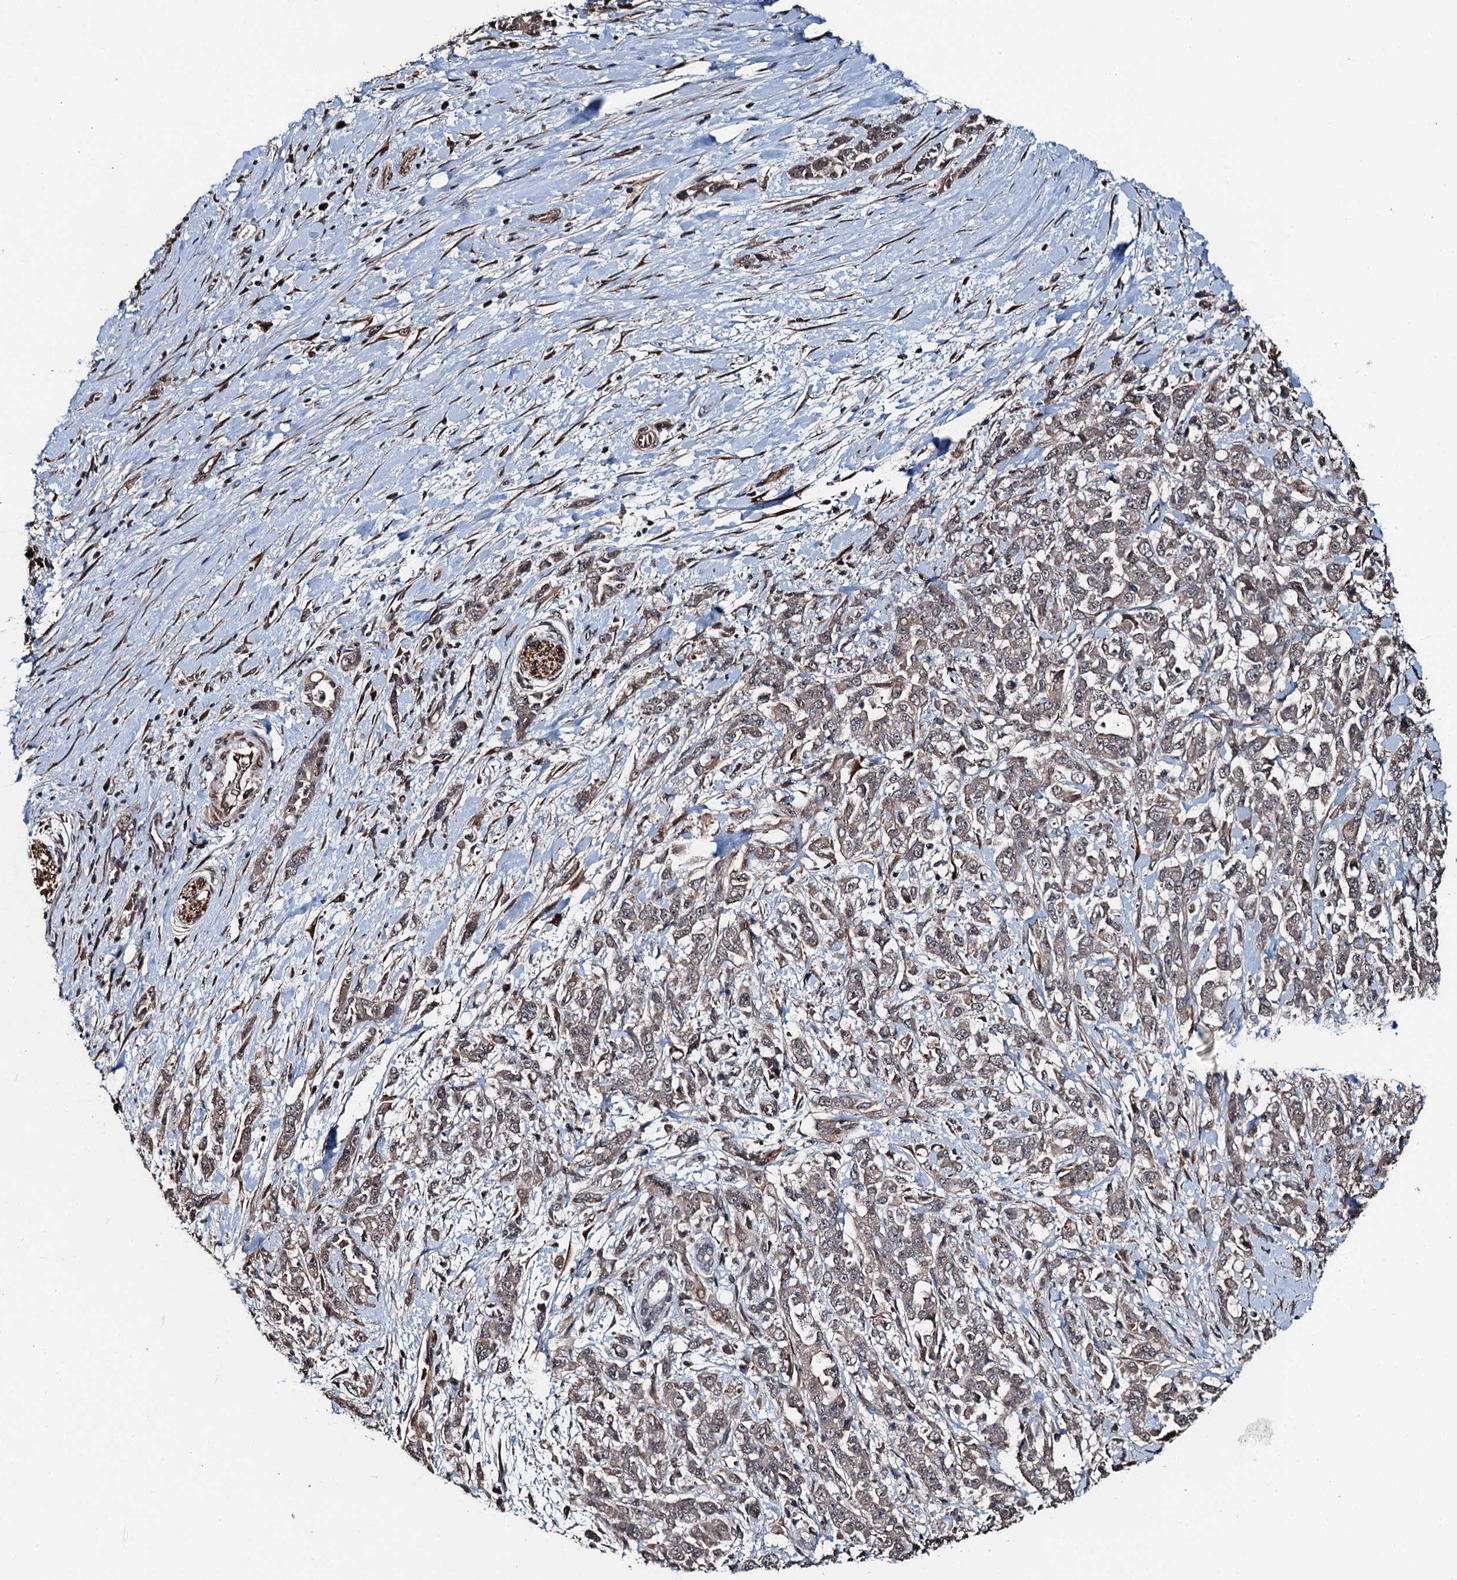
{"staining": {"intensity": "weak", "quantity": "25%-75%", "location": "cytoplasmic/membranous"}, "tissue": "pancreatic cancer", "cell_type": "Tumor cells", "image_type": "cancer", "snomed": [{"axis": "morphology", "description": "Normal tissue, NOS"}, {"axis": "morphology", "description": "Adenocarcinoma, NOS"}, {"axis": "topography", "description": "Pancreas"}], "caption": "IHC (DAB) staining of pancreatic cancer (adenocarcinoma) reveals weak cytoplasmic/membranous protein positivity in approximately 25%-75% of tumor cells.", "gene": "WHAMM", "patient": {"sex": "female", "age": 64}}